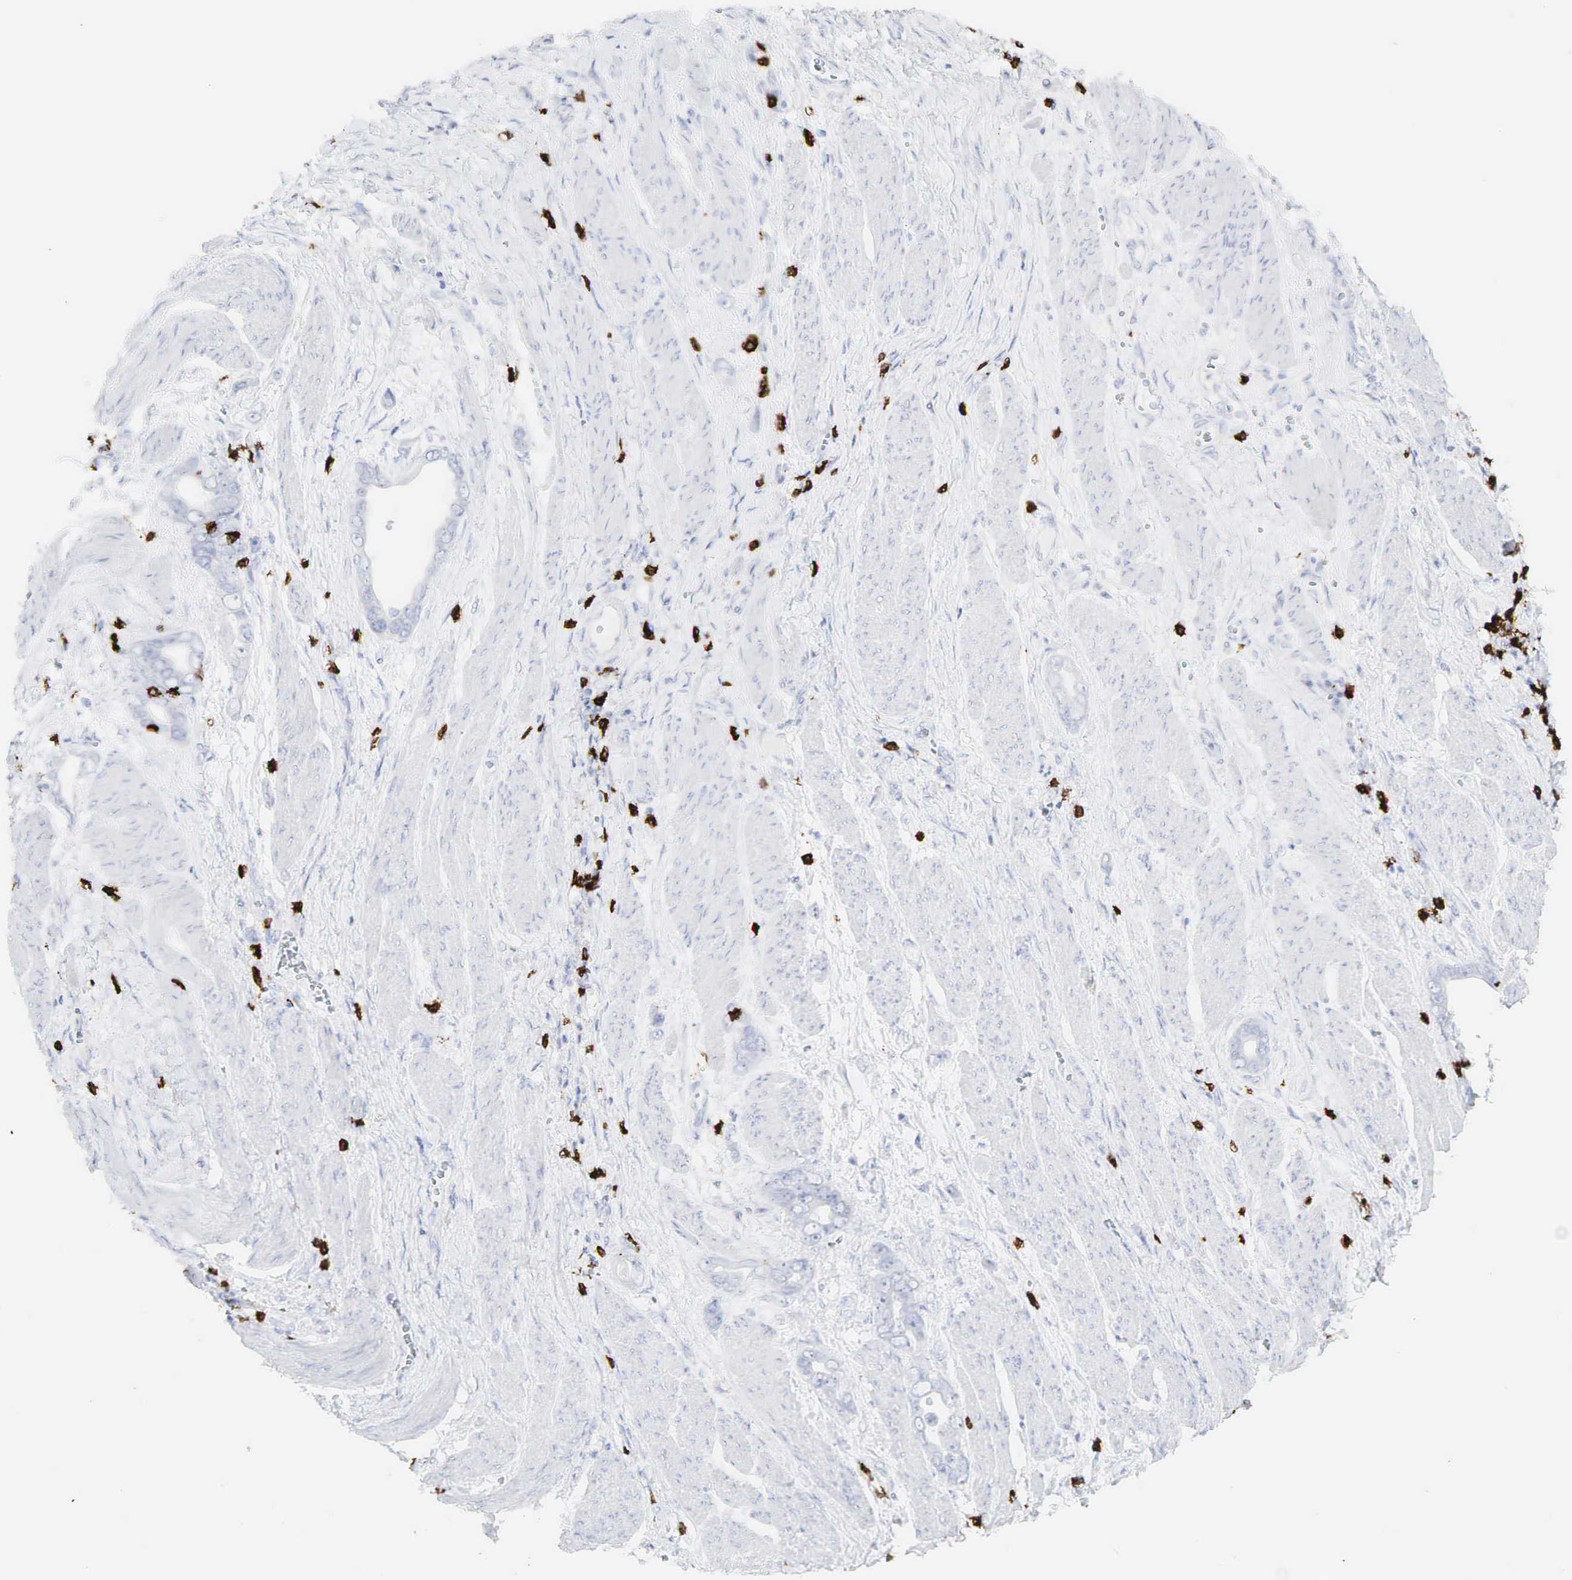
{"staining": {"intensity": "negative", "quantity": "none", "location": "none"}, "tissue": "stomach cancer", "cell_type": "Tumor cells", "image_type": "cancer", "snomed": [{"axis": "morphology", "description": "Adenocarcinoma, NOS"}, {"axis": "topography", "description": "Stomach"}], "caption": "Photomicrograph shows no protein staining in tumor cells of stomach adenocarcinoma tissue.", "gene": "CD8A", "patient": {"sex": "male", "age": 78}}